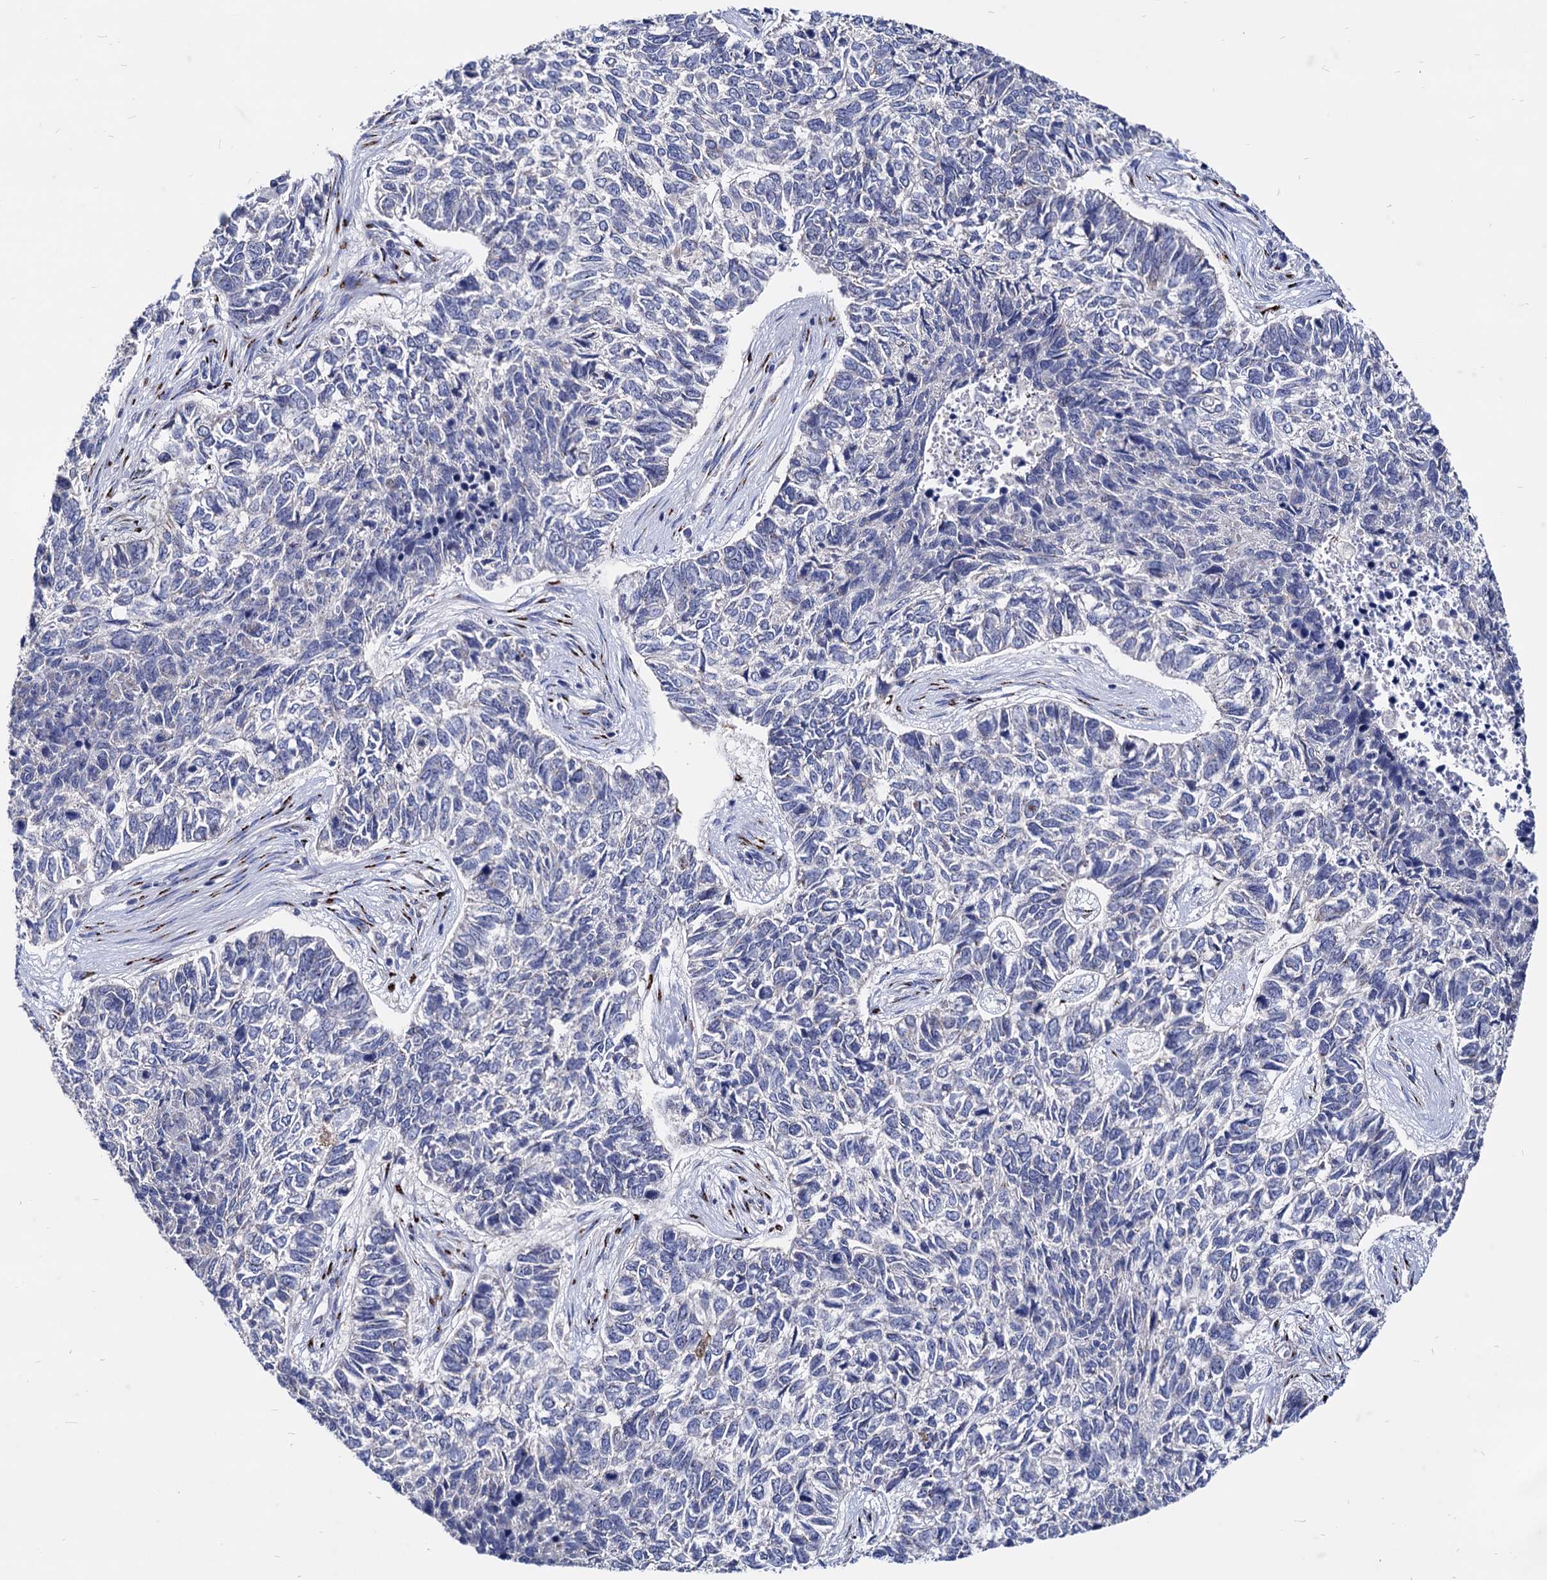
{"staining": {"intensity": "negative", "quantity": "none", "location": "none"}, "tissue": "skin cancer", "cell_type": "Tumor cells", "image_type": "cancer", "snomed": [{"axis": "morphology", "description": "Basal cell carcinoma"}, {"axis": "topography", "description": "Skin"}], "caption": "The histopathology image demonstrates no staining of tumor cells in skin cancer (basal cell carcinoma).", "gene": "ESD", "patient": {"sex": "female", "age": 65}}